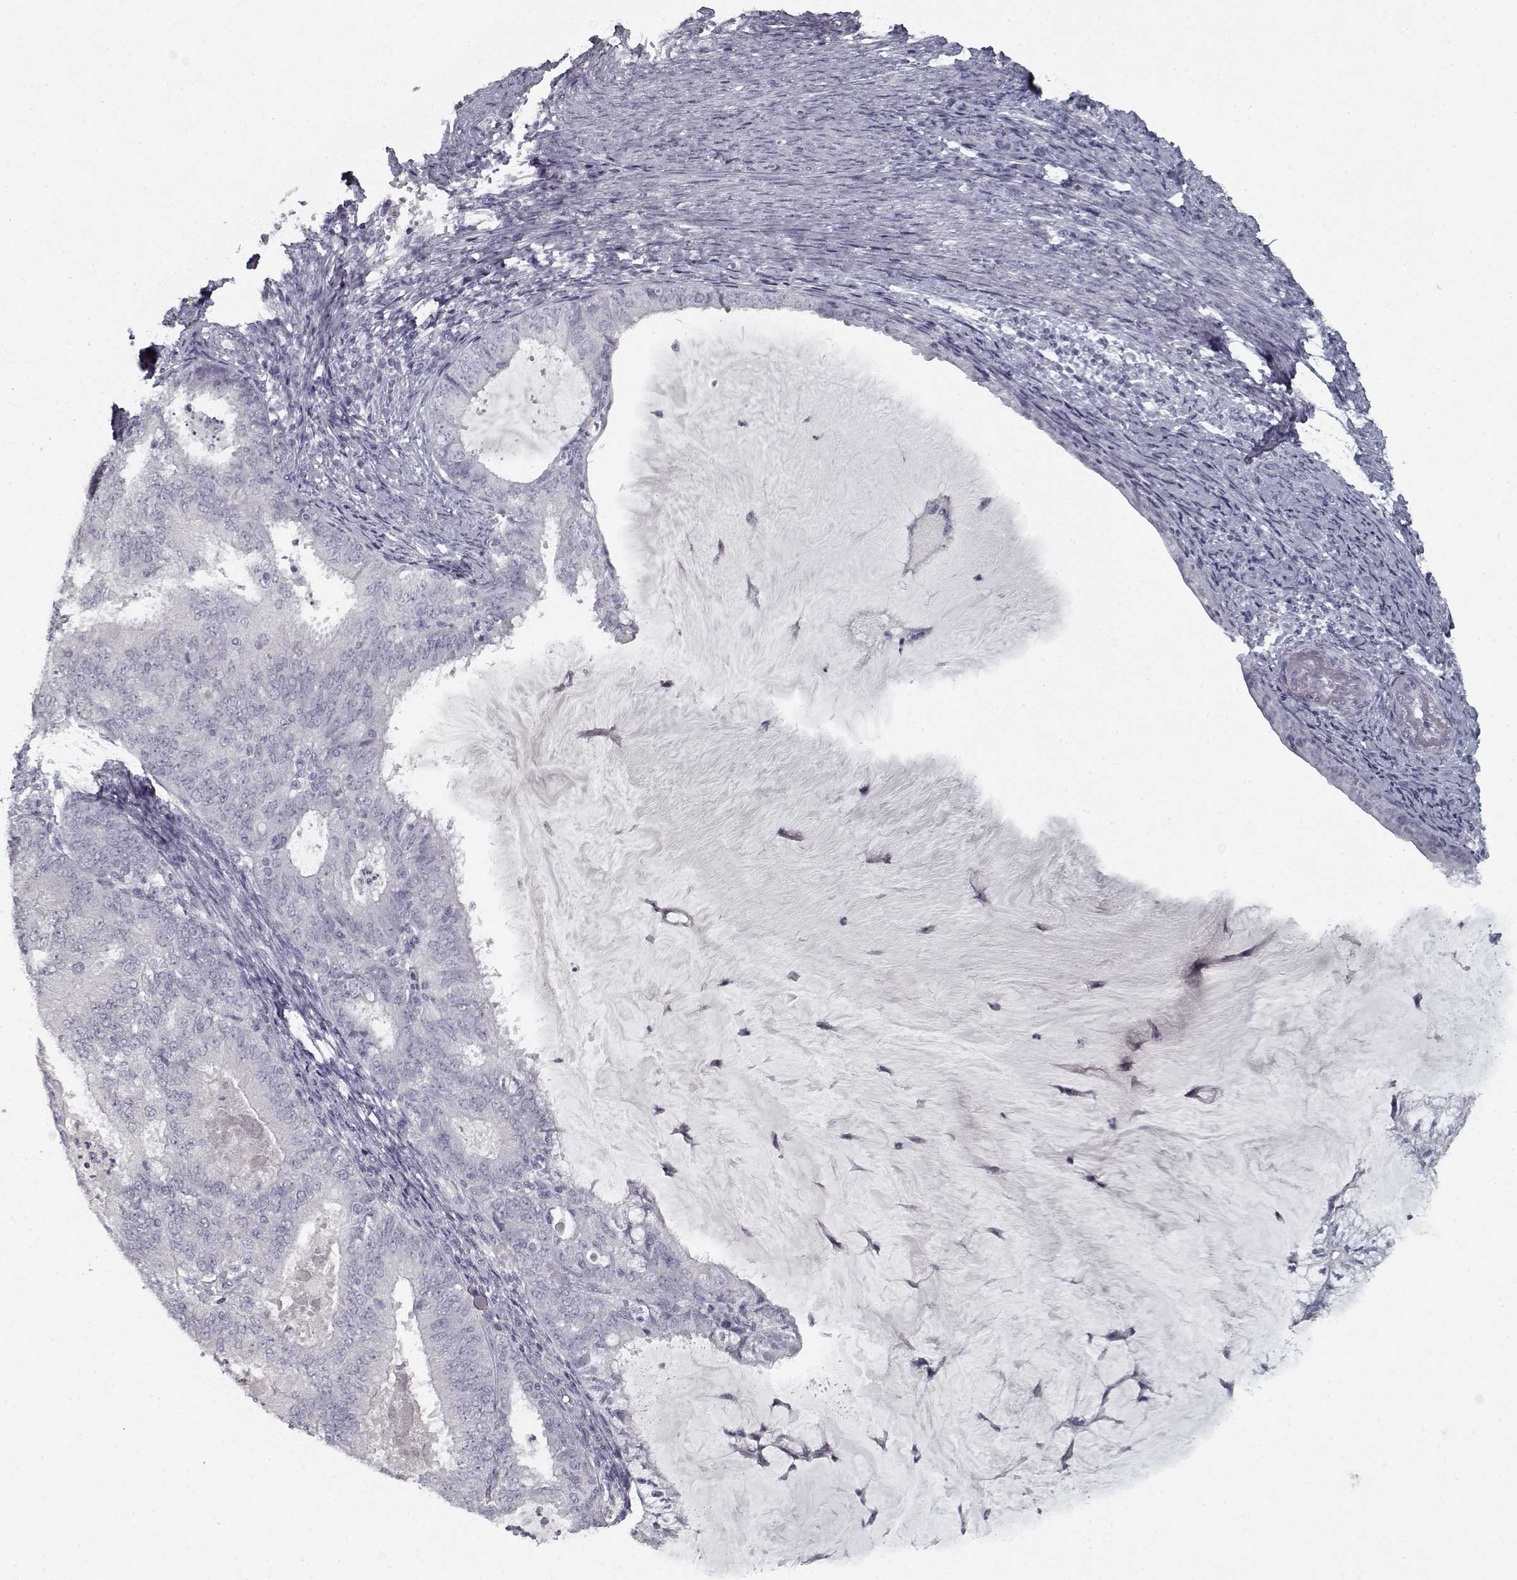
{"staining": {"intensity": "negative", "quantity": "none", "location": "none"}, "tissue": "endometrial cancer", "cell_type": "Tumor cells", "image_type": "cancer", "snomed": [{"axis": "morphology", "description": "Adenocarcinoma, NOS"}, {"axis": "topography", "description": "Endometrium"}], "caption": "The photomicrograph demonstrates no significant staining in tumor cells of endometrial adenocarcinoma.", "gene": "GAD2", "patient": {"sex": "female", "age": 57}}